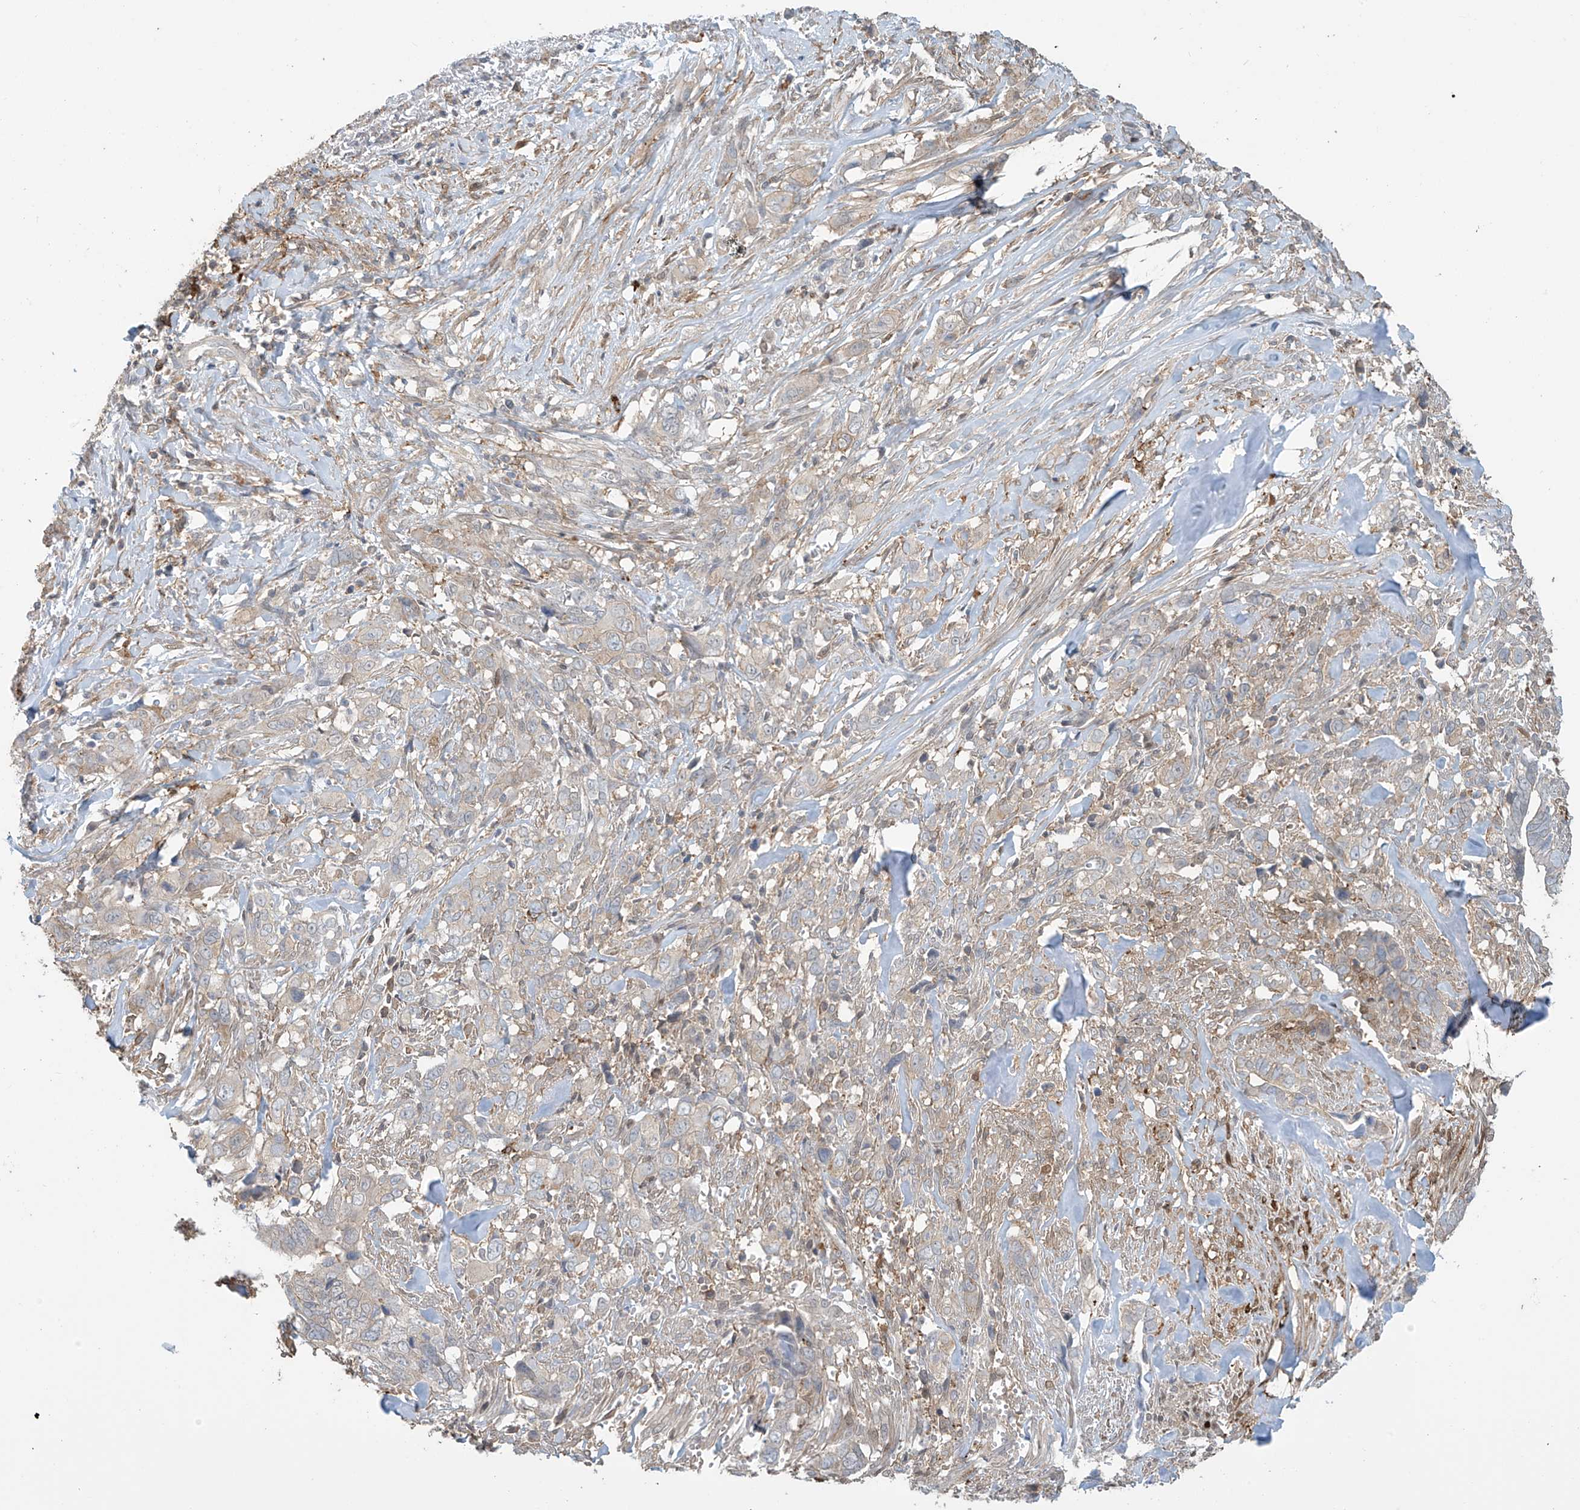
{"staining": {"intensity": "negative", "quantity": "none", "location": "none"}, "tissue": "liver cancer", "cell_type": "Tumor cells", "image_type": "cancer", "snomed": [{"axis": "morphology", "description": "Cholangiocarcinoma"}, {"axis": "topography", "description": "Liver"}], "caption": "Protein analysis of liver cholangiocarcinoma reveals no significant staining in tumor cells. (Stains: DAB IHC with hematoxylin counter stain, Microscopy: brightfield microscopy at high magnification).", "gene": "TAGAP", "patient": {"sex": "female", "age": 79}}